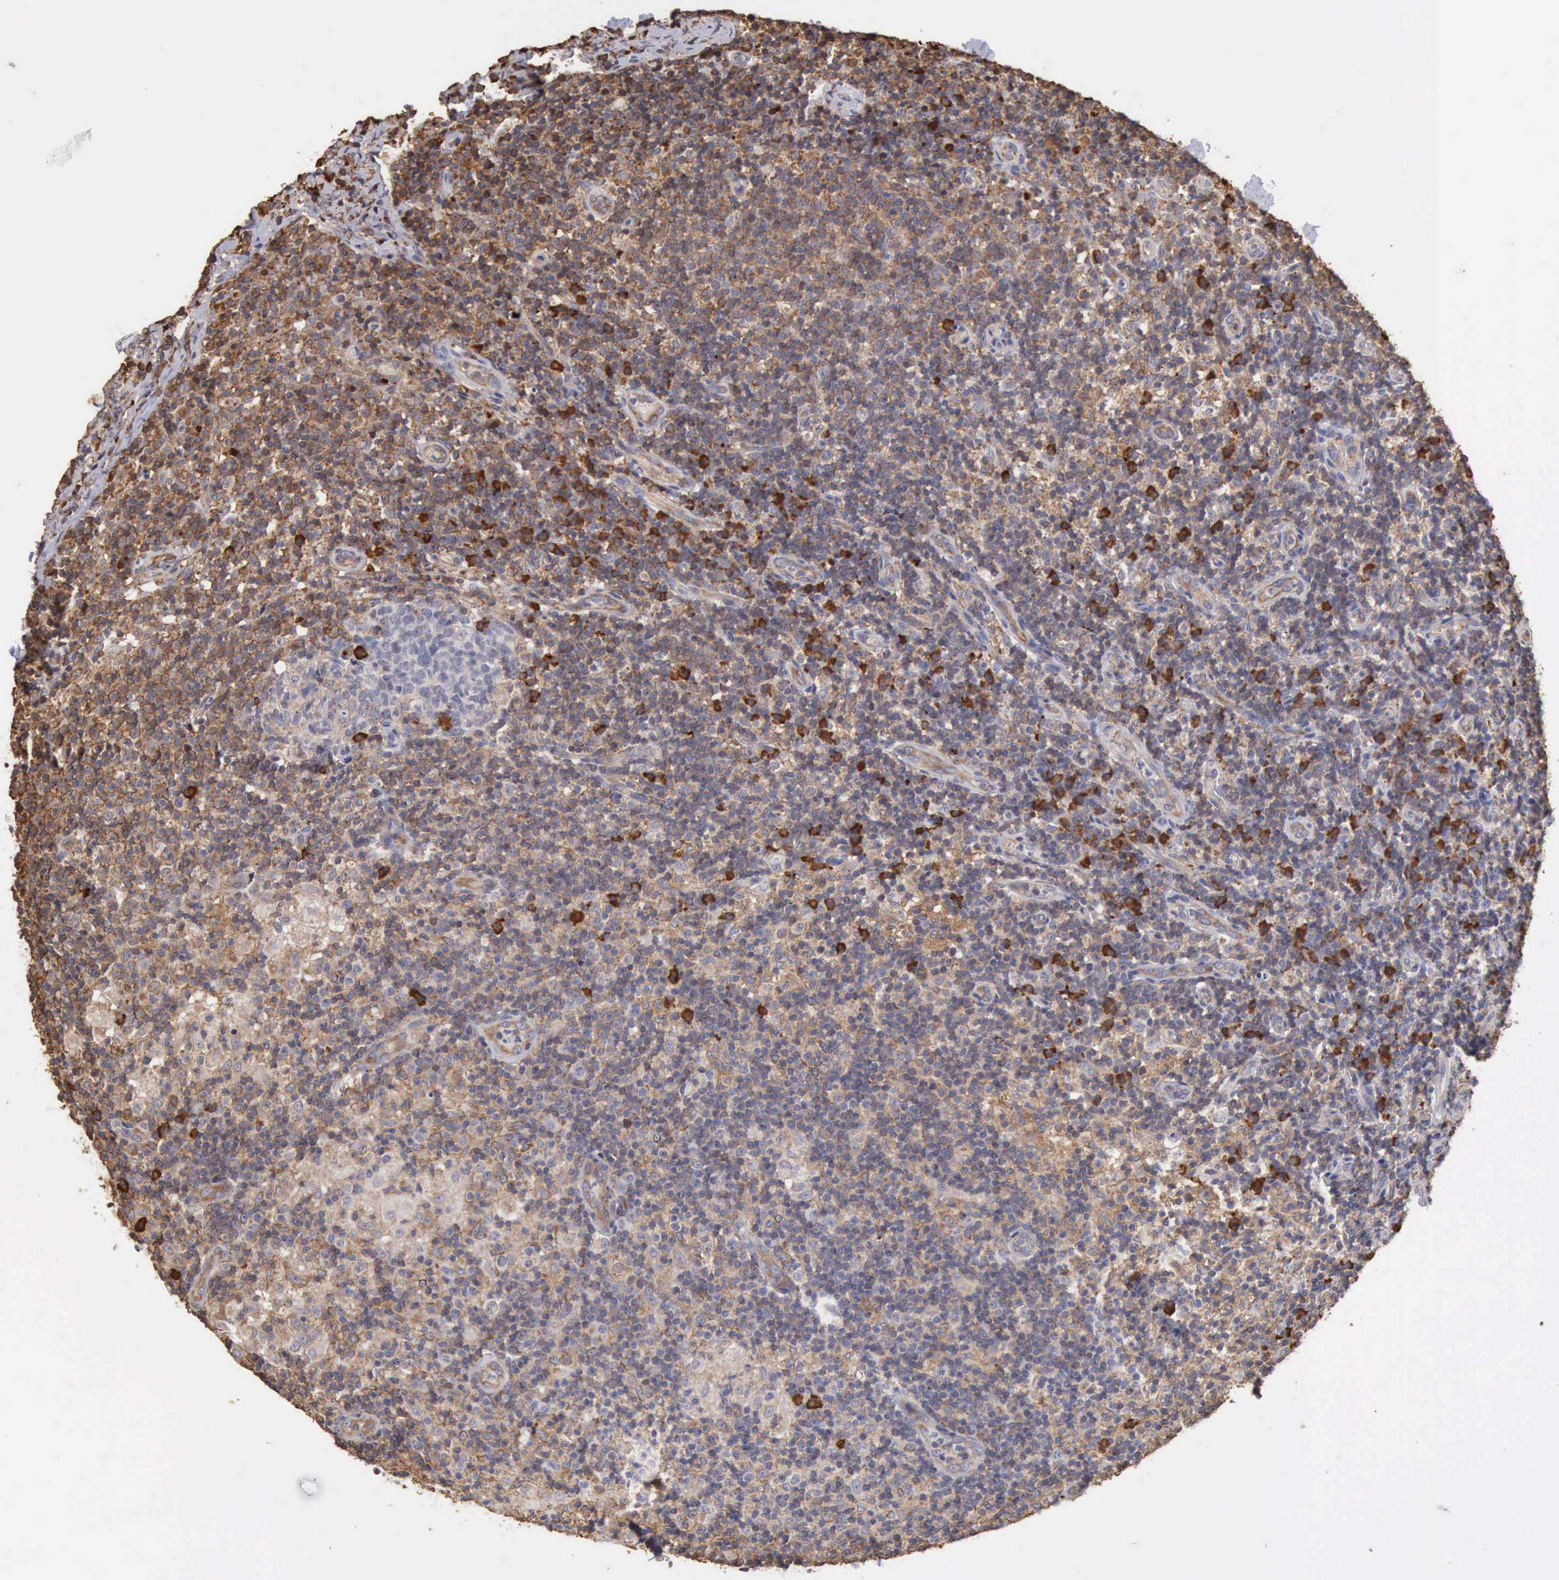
{"staining": {"intensity": "moderate", "quantity": "<25%", "location": "cytoplasmic/membranous"}, "tissue": "lymph node", "cell_type": "Germinal center cells", "image_type": "normal", "snomed": [{"axis": "morphology", "description": "Normal tissue, NOS"}, {"axis": "morphology", "description": "Inflammation, NOS"}, {"axis": "topography", "description": "Lymph node"}], "caption": "Protein staining by immunohistochemistry displays moderate cytoplasmic/membranous expression in about <25% of germinal center cells in benign lymph node.", "gene": "GPR101", "patient": {"sex": "male", "age": 46}}